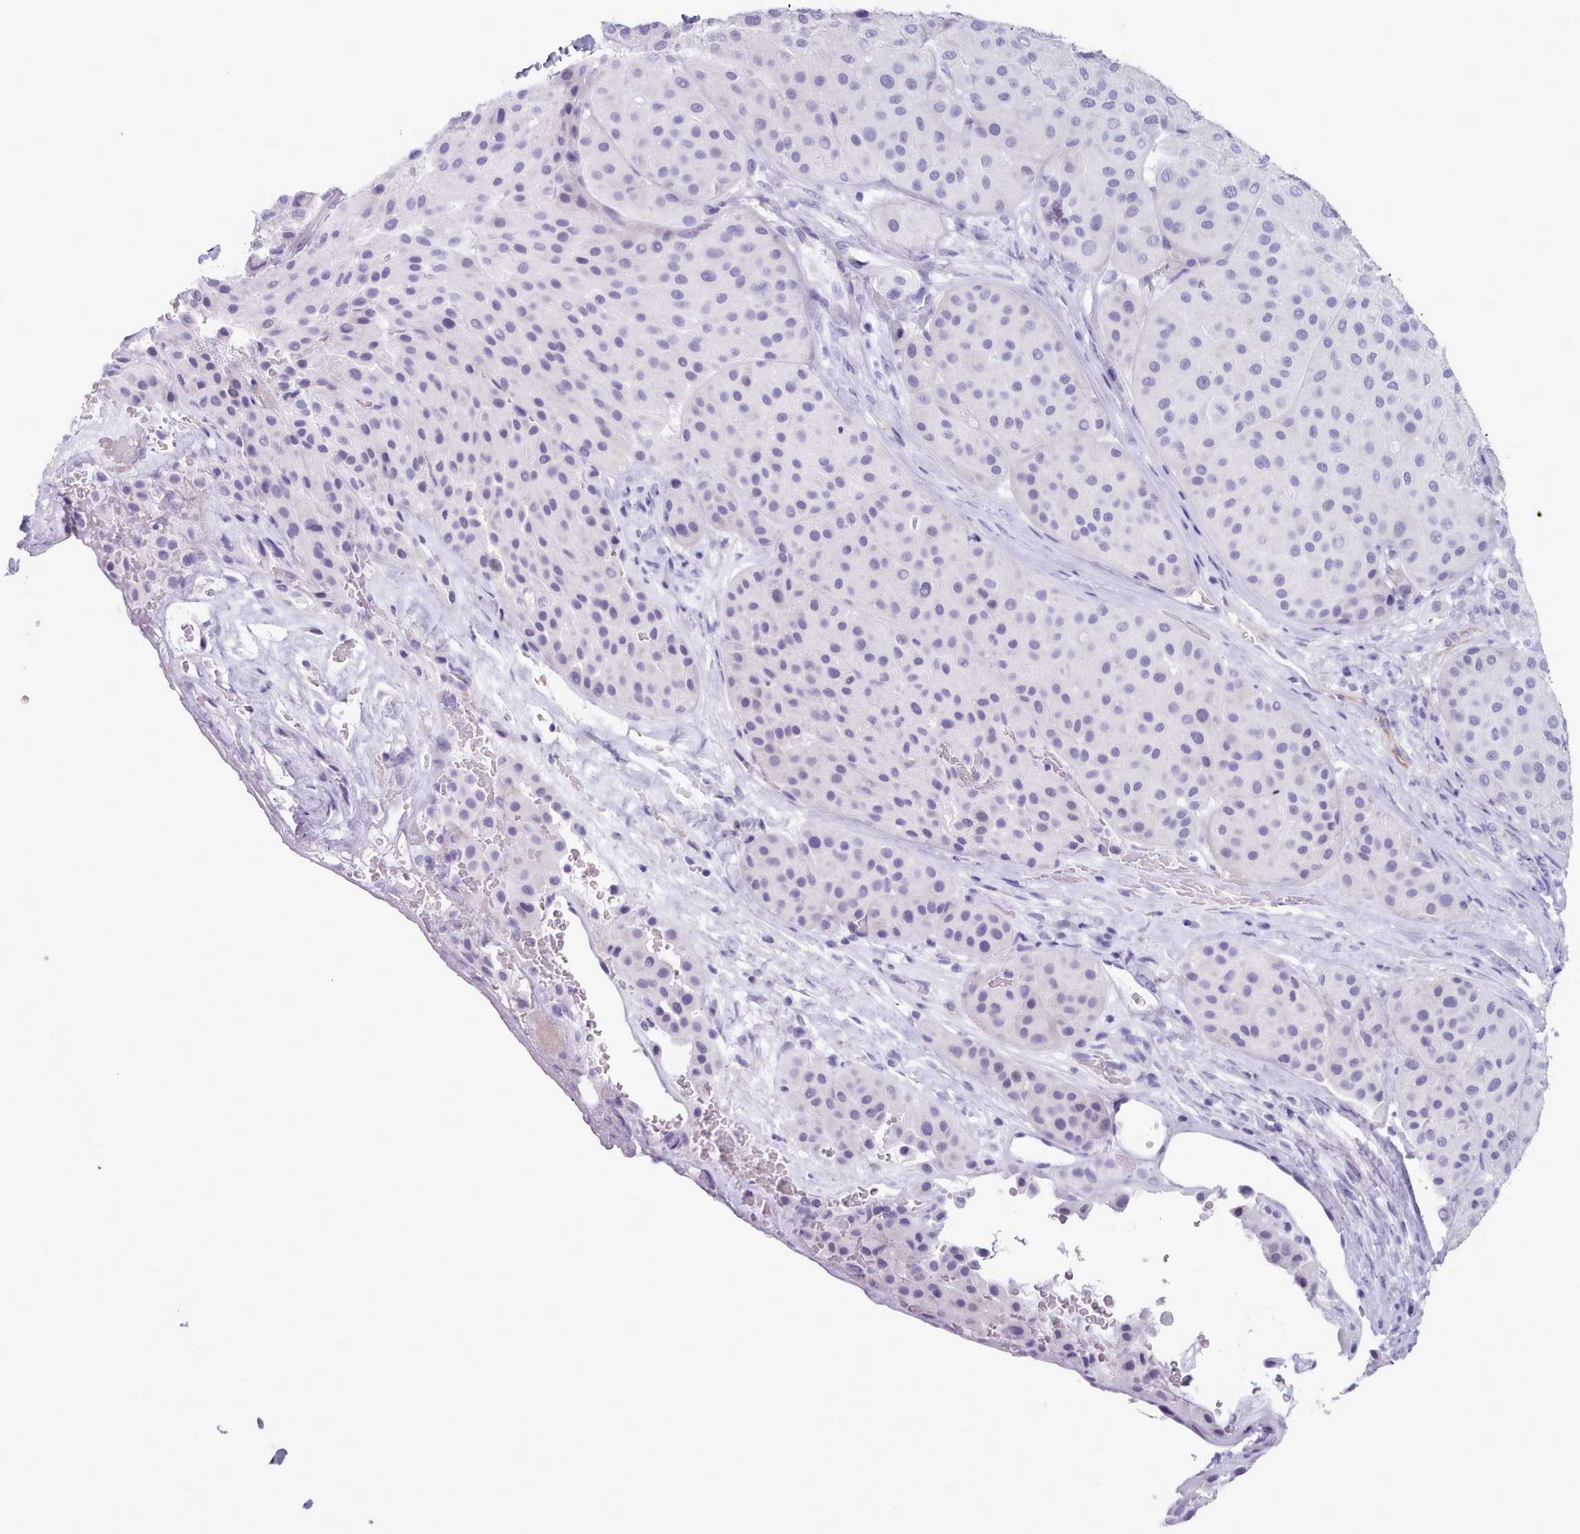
{"staining": {"intensity": "negative", "quantity": "none", "location": "none"}, "tissue": "melanoma", "cell_type": "Tumor cells", "image_type": "cancer", "snomed": [{"axis": "morphology", "description": "Malignant melanoma, Metastatic site"}, {"axis": "topography", "description": "Smooth muscle"}], "caption": "There is no significant expression in tumor cells of malignant melanoma (metastatic site).", "gene": "FPGS", "patient": {"sex": "male", "age": 41}}